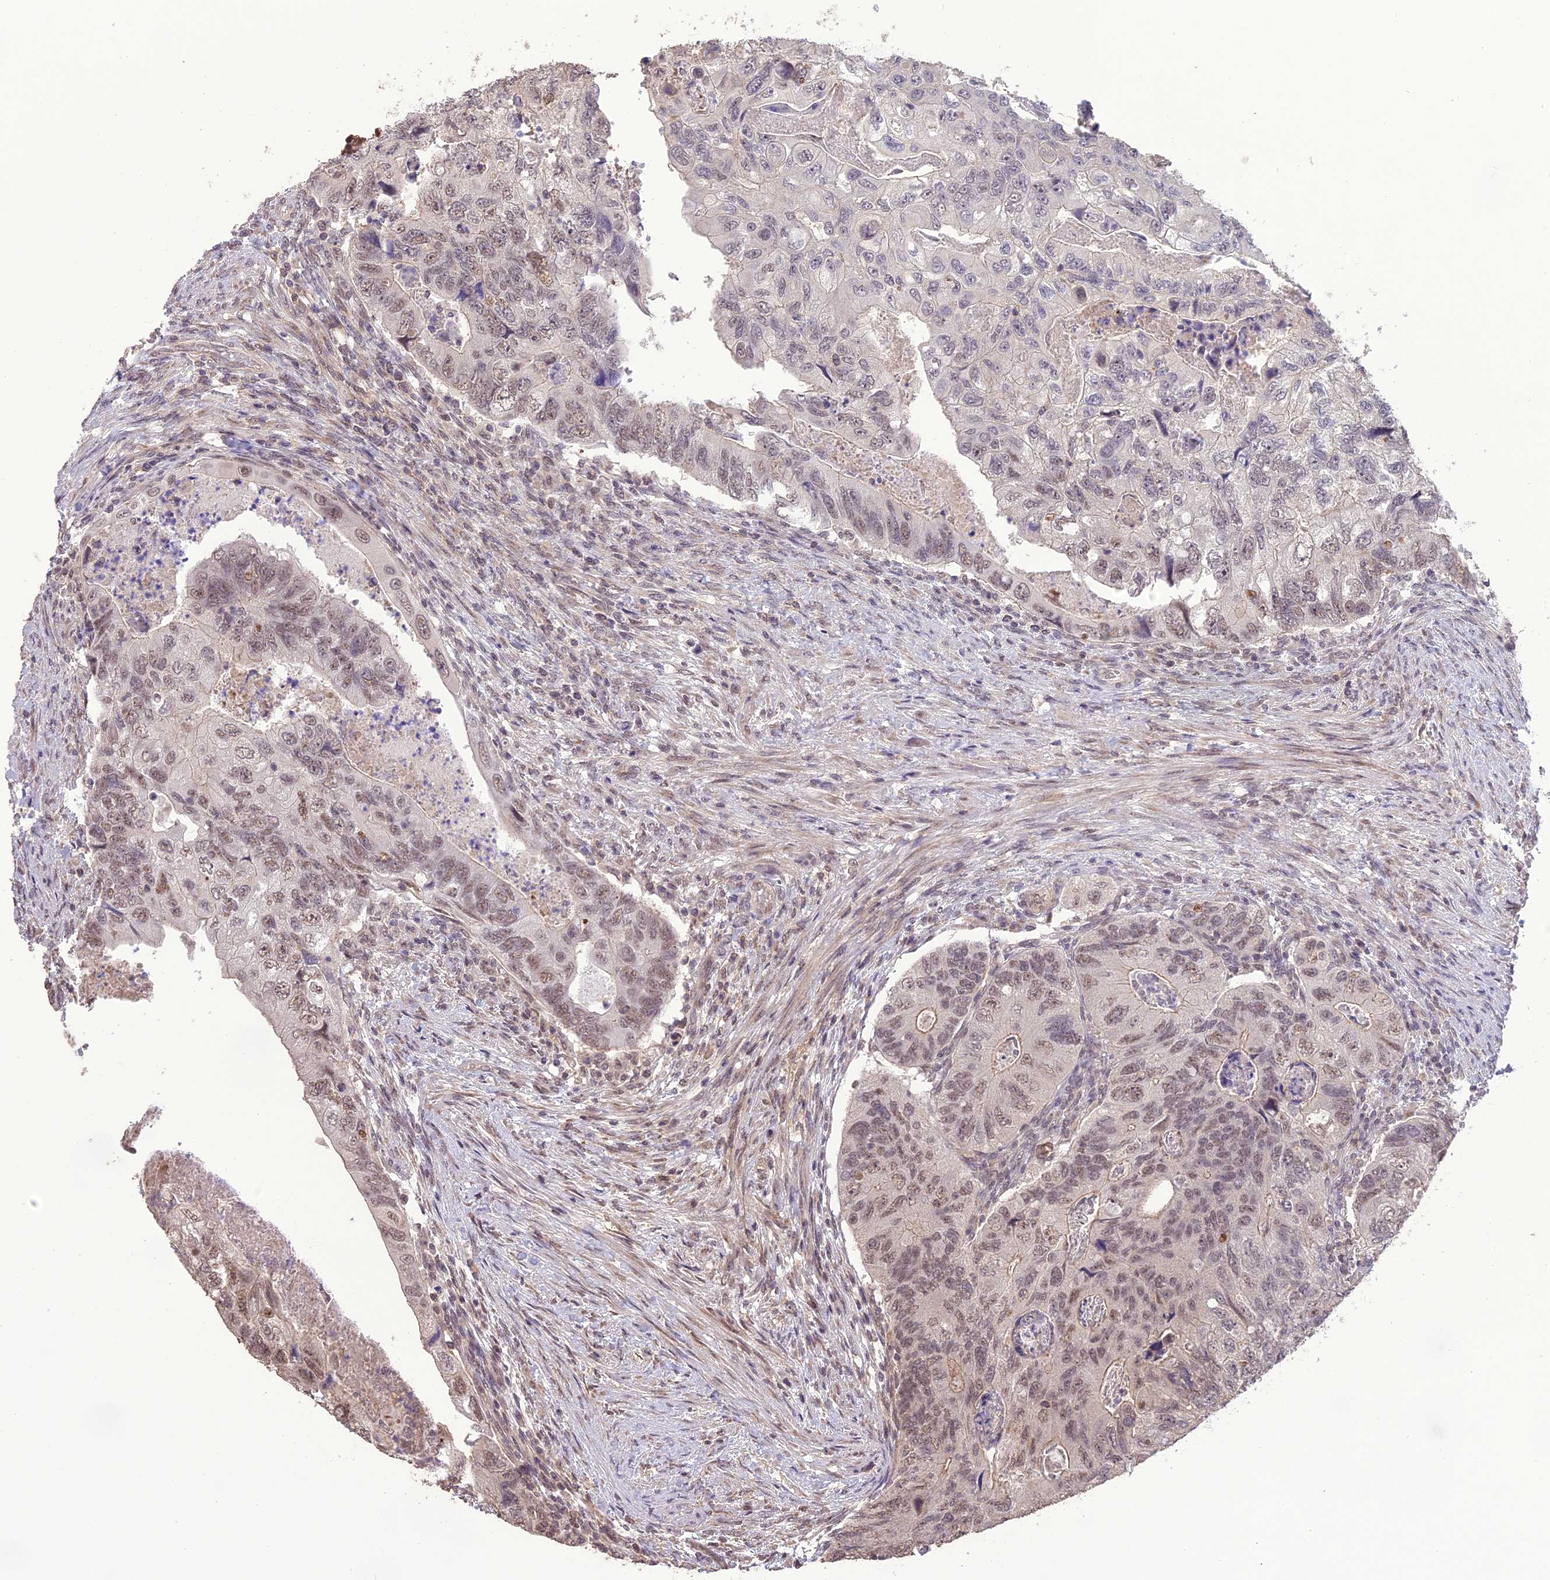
{"staining": {"intensity": "moderate", "quantity": "25%-75%", "location": "nuclear"}, "tissue": "colorectal cancer", "cell_type": "Tumor cells", "image_type": "cancer", "snomed": [{"axis": "morphology", "description": "Adenocarcinoma, NOS"}, {"axis": "topography", "description": "Rectum"}], "caption": "A brown stain labels moderate nuclear positivity of a protein in colorectal cancer tumor cells.", "gene": "TIGD7", "patient": {"sex": "male", "age": 63}}